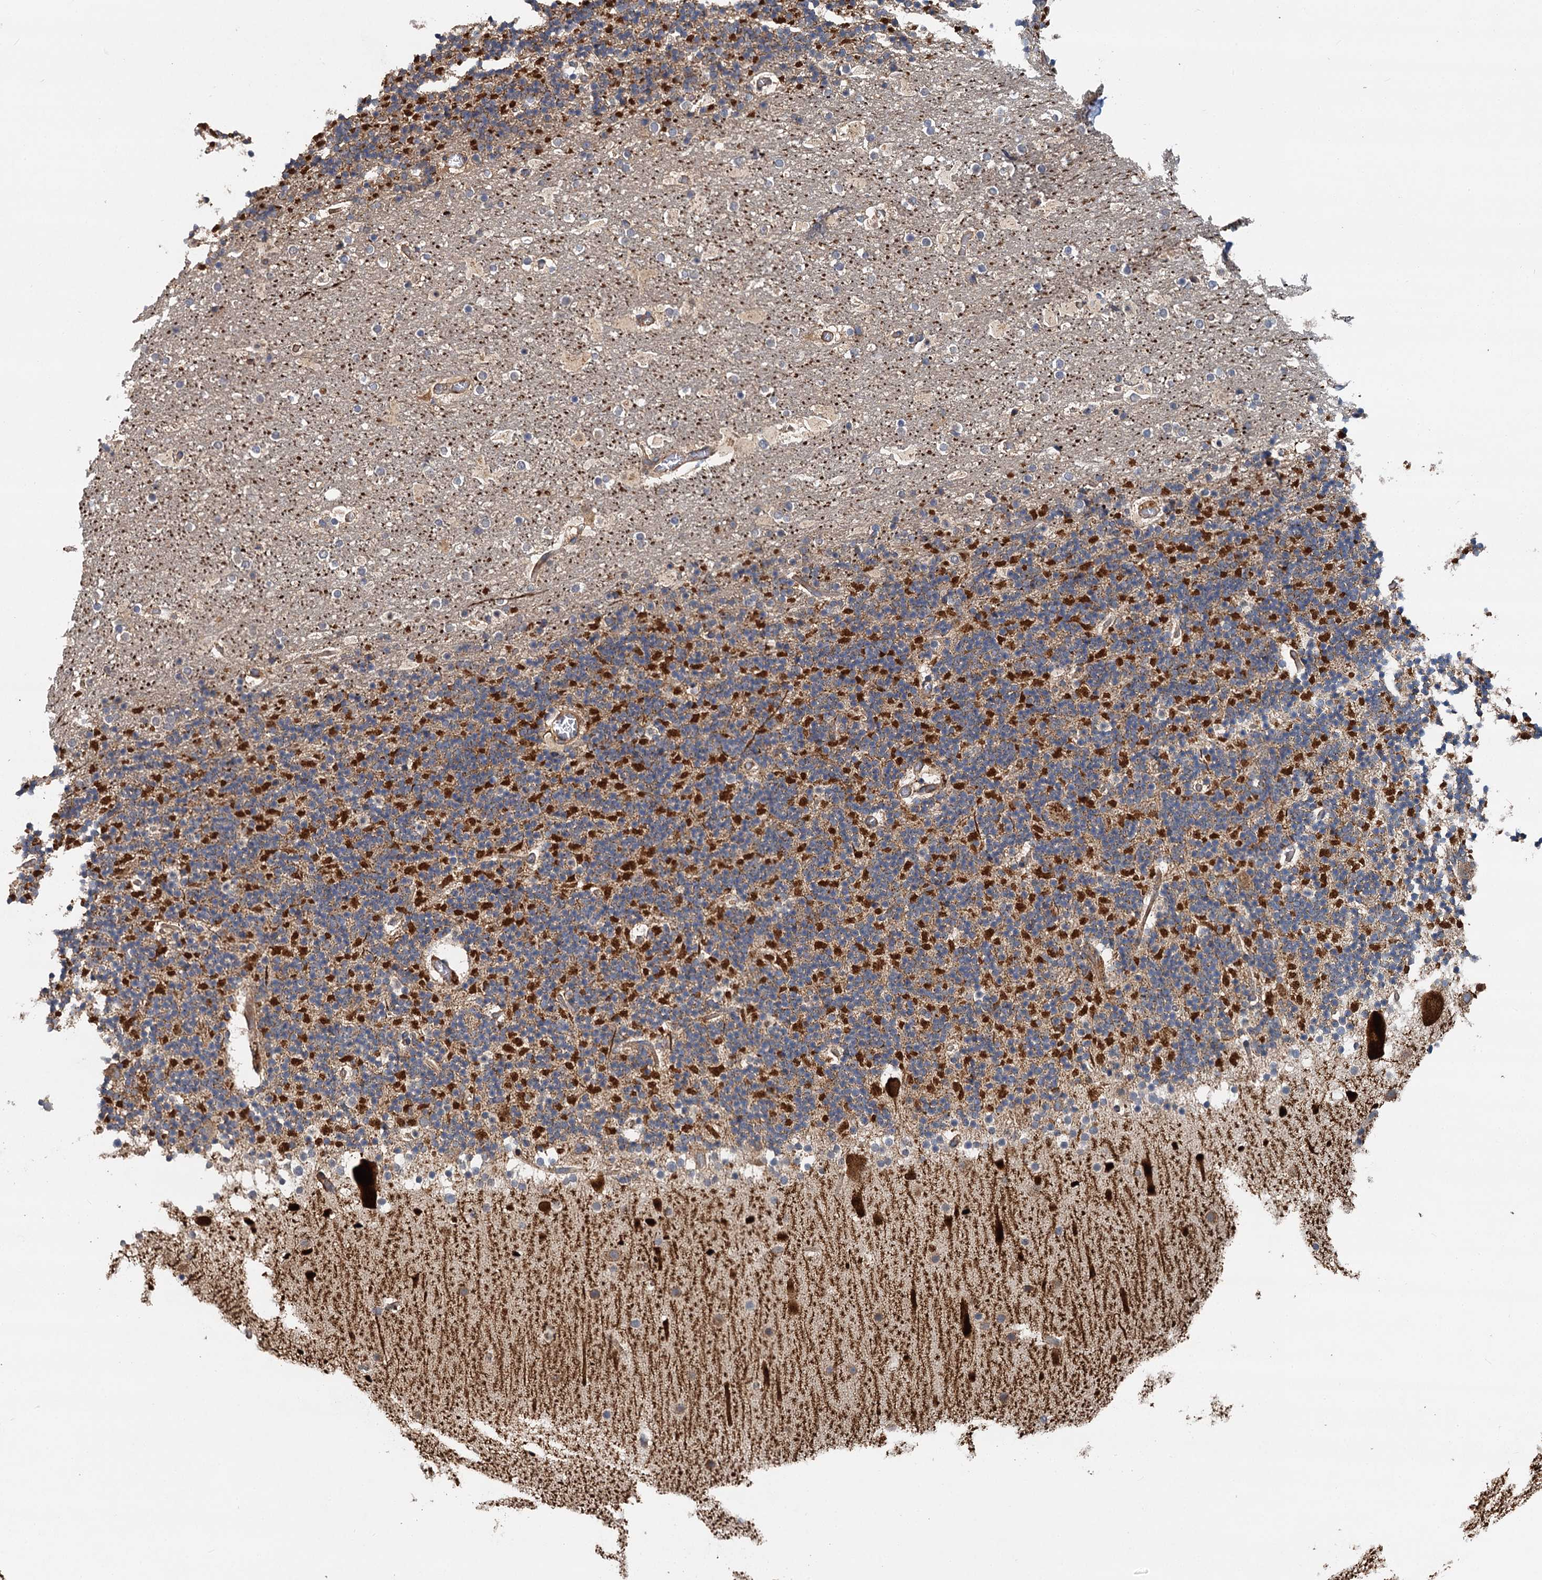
{"staining": {"intensity": "strong", "quantity": "25%-75%", "location": "cytoplasmic/membranous"}, "tissue": "cerebellum", "cell_type": "Cells in granular layer", "image_type": "normal", "snomed": [{"axis": "morphology", "description": "Normal tissue, NOS"}, {"axis": "topography", "description": "Cerebellum"}], "caption": "Protein expression by immunohistochemistry (IHC) reveals strong cytoplasmic/membranous staining in approximately 25%-75% of cells in granular layer in unremarkable cerebellum. The staining was performed using DAB to visualize the protein expression in brown, while the nuclei were stained in blue with hematoxylin (Magnification: 20x).", "gene": "LRRK2", "patient": {"sex": "male", "age": 57}}